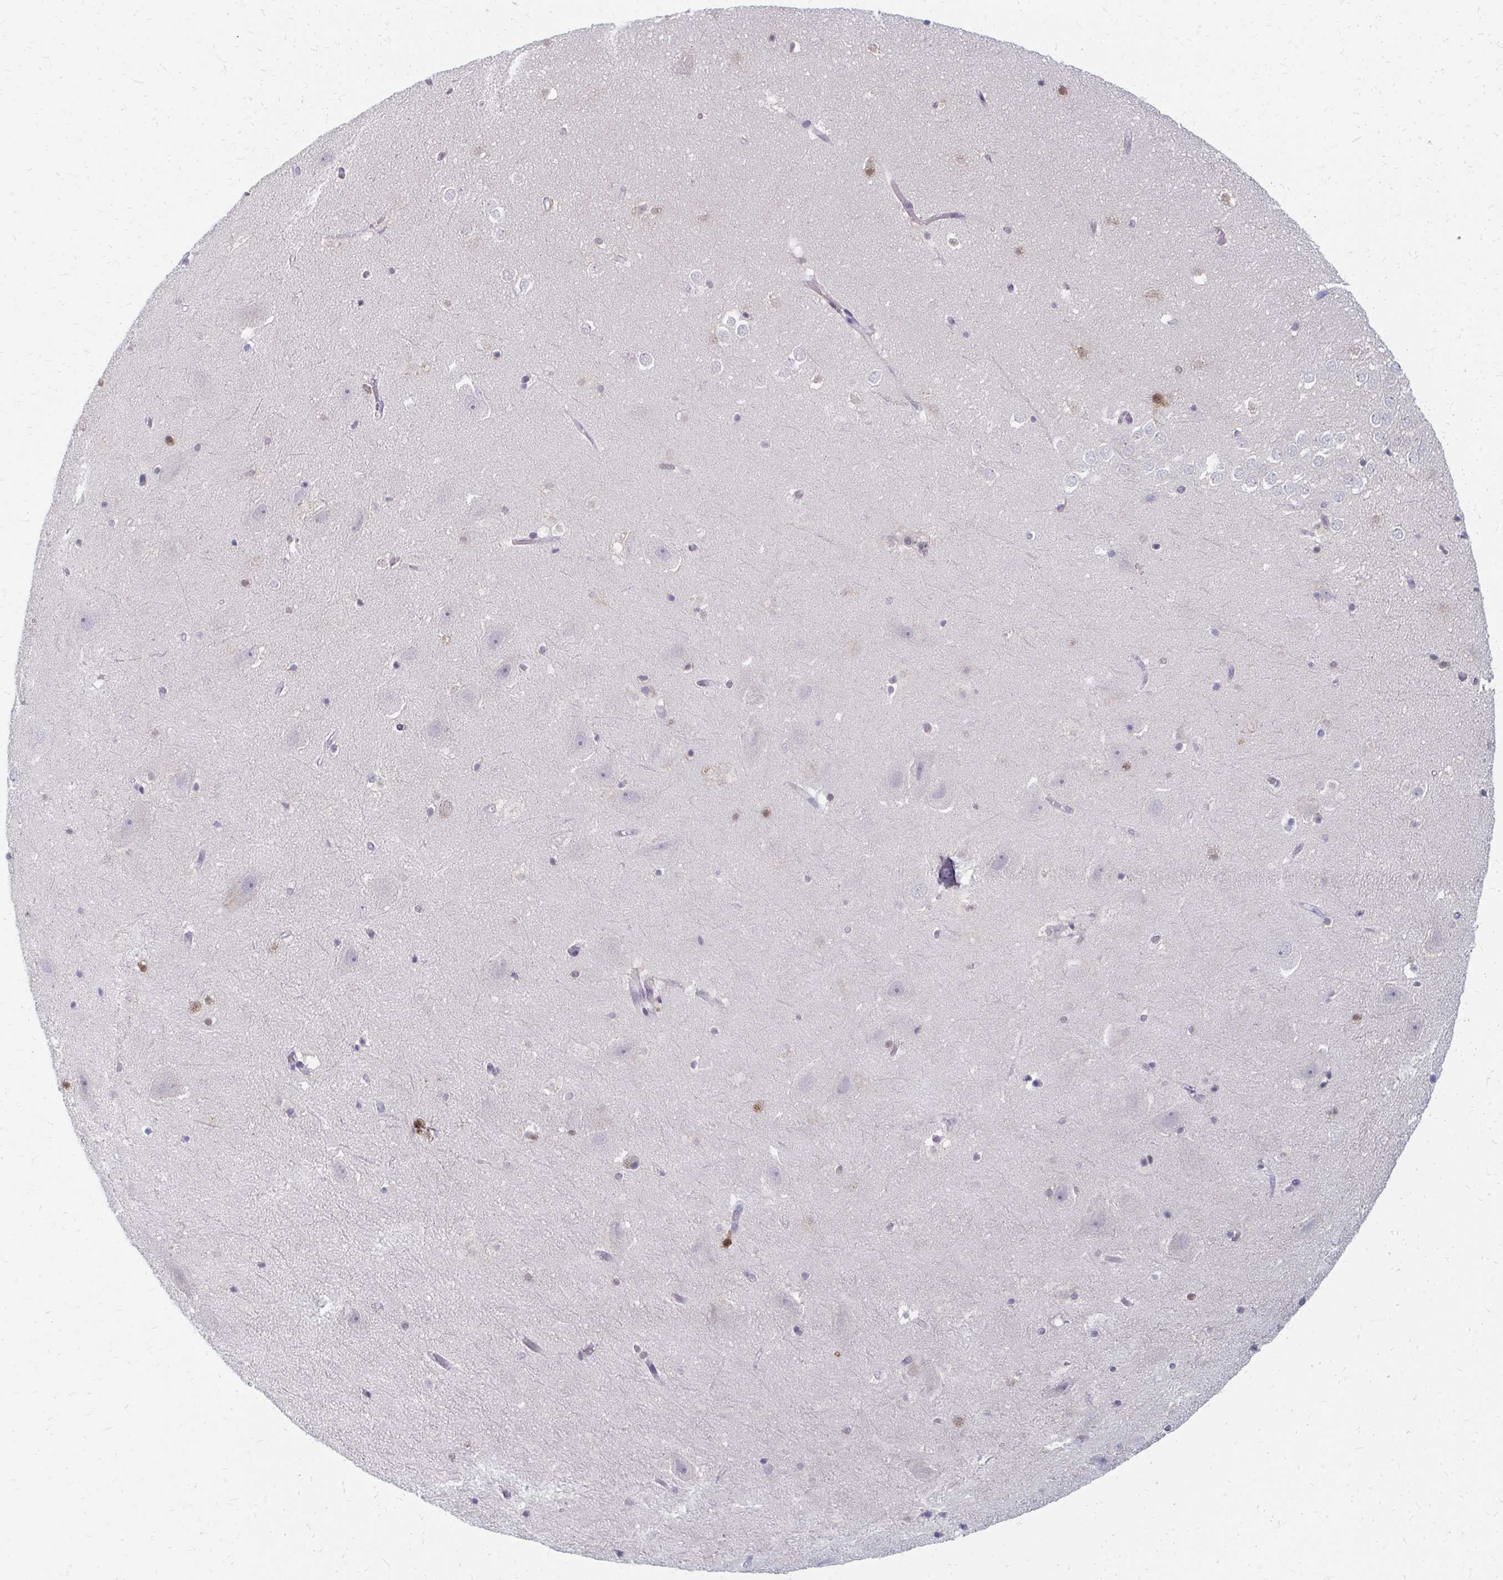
{"staining": {"intensity": "moderate", "quantity": "25%-75%", "location": "nuclear"}, "tissue": "hippocampus", "cell_type": "Glial cells", "image_type": "normal", "snomed": [{"axis": "morphology", "description": "Normal tissue, NOS"}, {"axis": "topography", "description": "Hippocampus"}], "caption": "Moderate nuclear positivity for a protein is present in about 25%-75% of glial cells of unremarkable hippocampus using IHC.", "gene": "PLK3", "patient": {"sex": "female", "age": 42}}